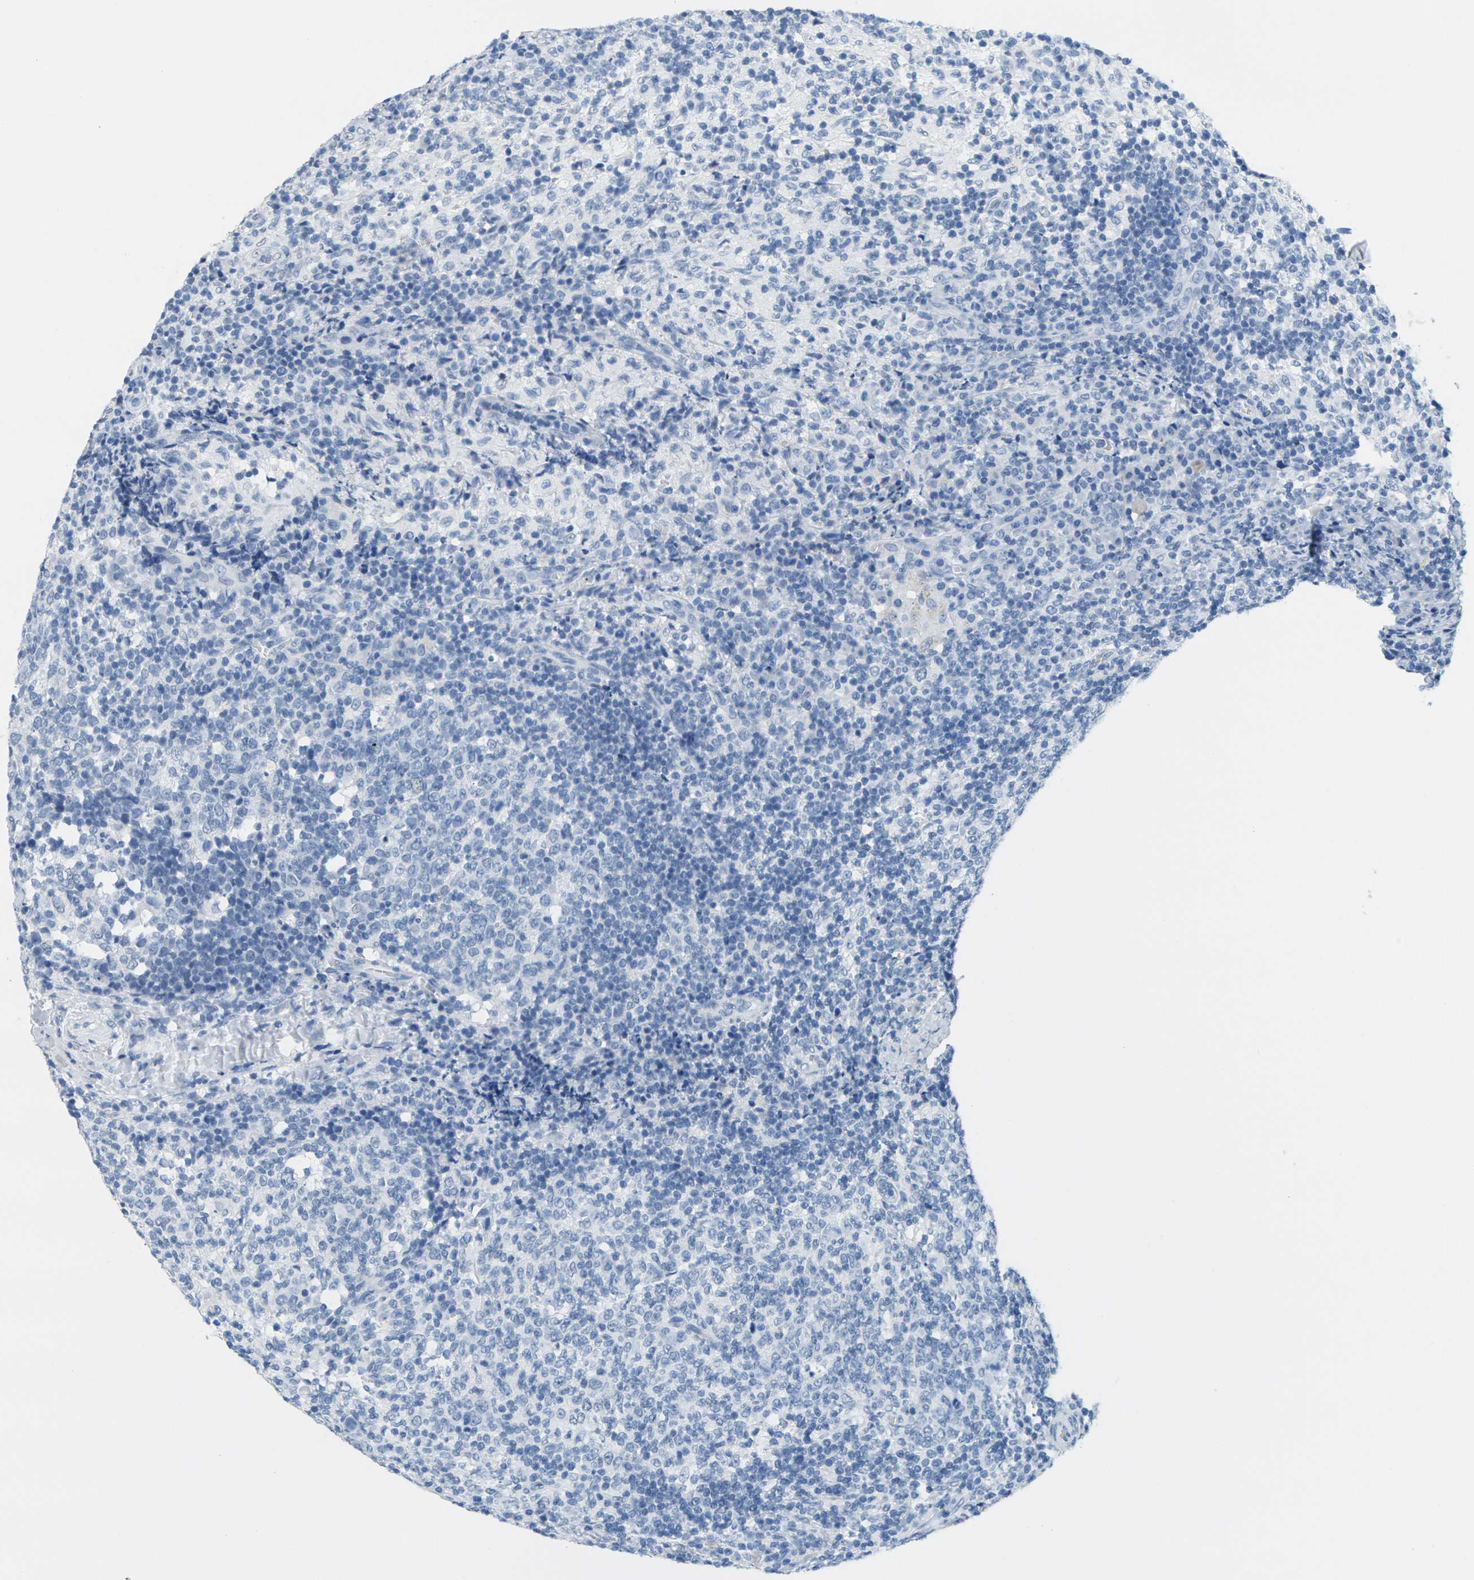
{"staining": {"intensity": "negative", "quantity": "none", "location": "none"}, "tissue": "lymph node", "cell_type": "Germinal center cells", "image_type": "normal", "snomed": [{"axis": "morphology", "description": "Normal tissue, NOS"}, {"axis": "morphology", "description": "Inflammation, NOS"}, {"axis": "topography", "description": "Lymph node"}], "caption": "Lymph node stained for a protein using IHC demonstrates no positivity germinal center cells.", "gene": "CTAG1A", "patient": {"sex": "male", "age": 55}}